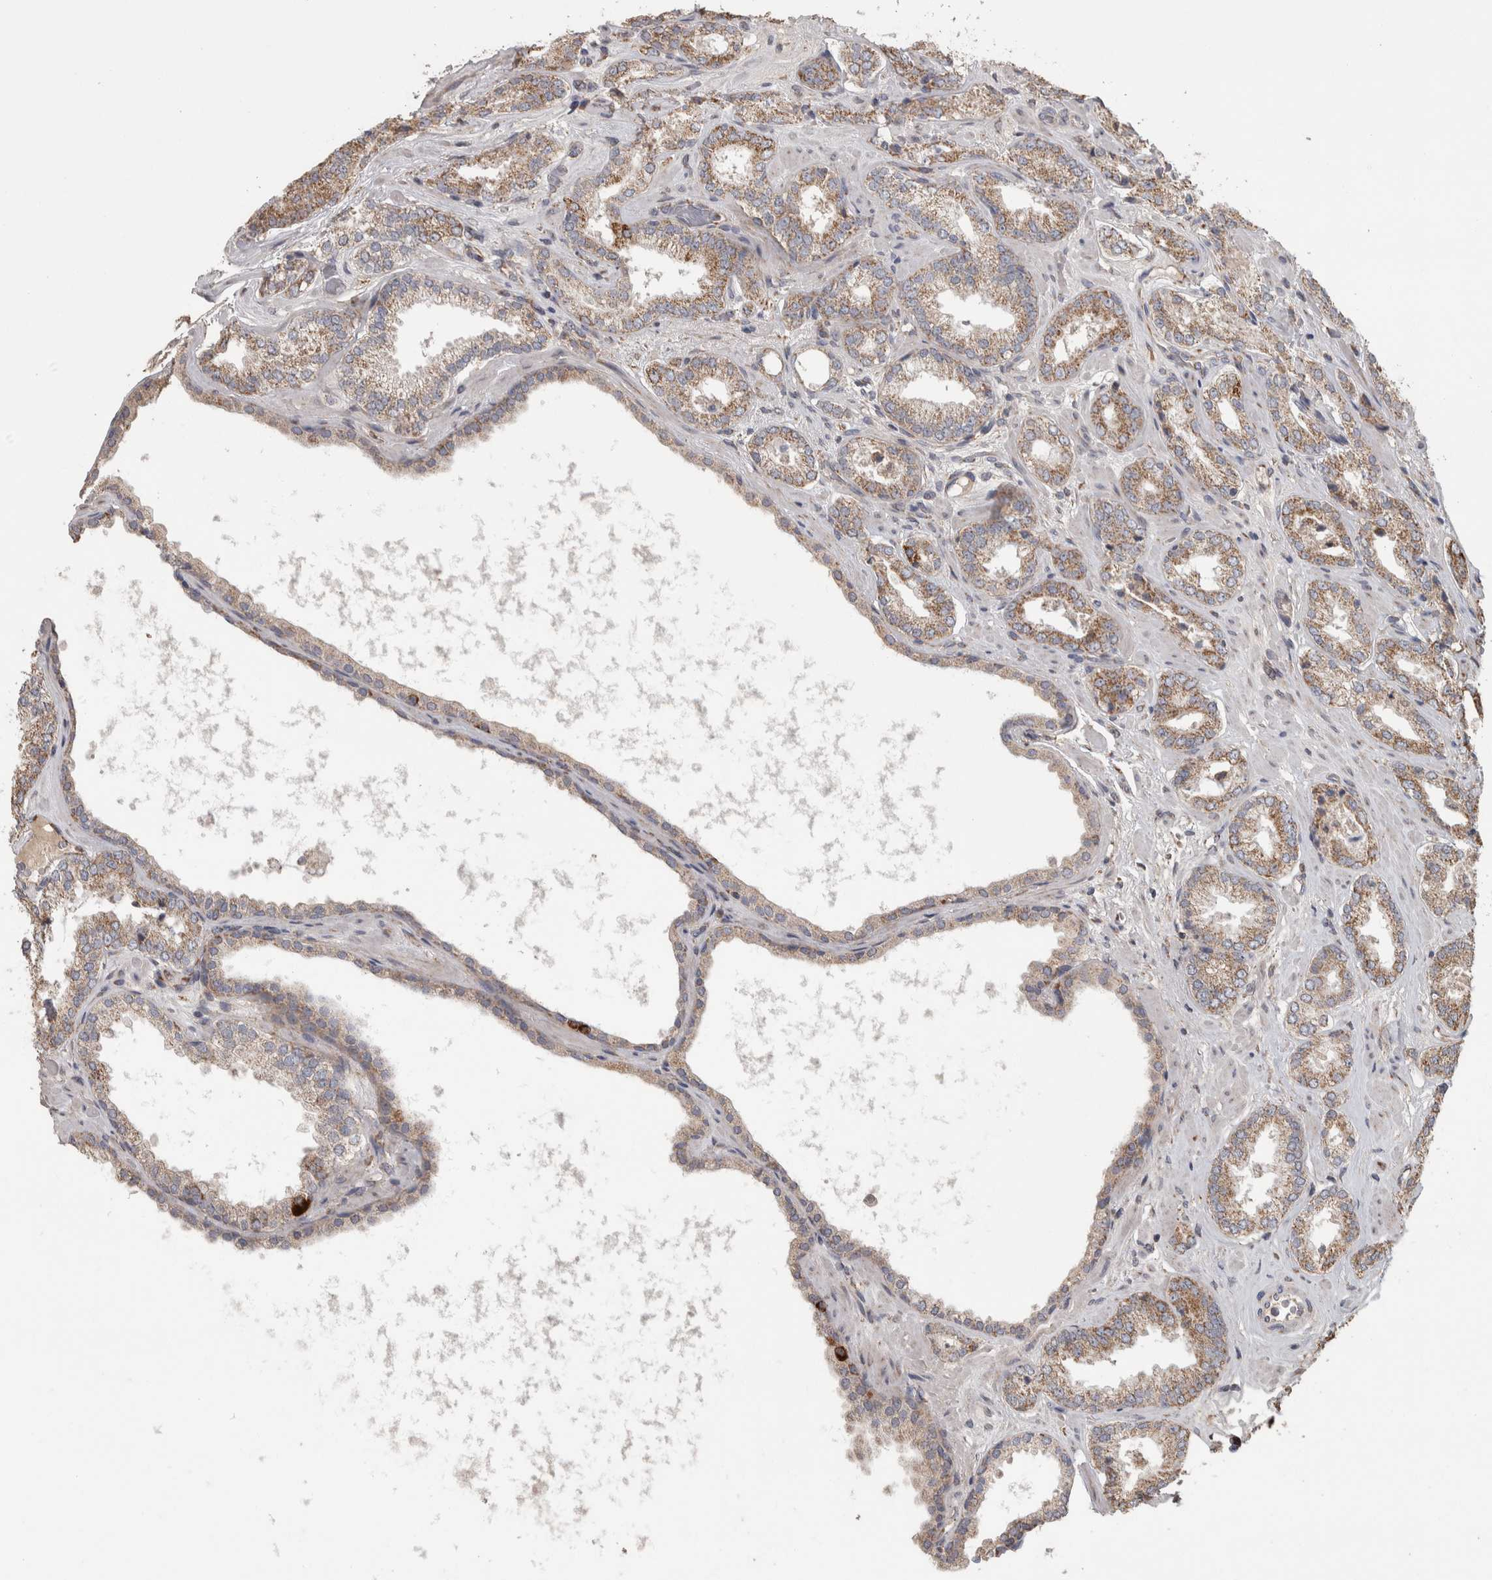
{"staining": {"intensity": "weak", "quantity": ">75%", "location": "cytoplasmic/membranous"}, "tissue": "prostate cancer", "cell_type": "Tumor cells", "image_type": "cancer", "snomed": [{"axis": "morphology", "description": "Adenocarcinoma, Low grade"}, {"axis": "topography", "description": "Prostate"}], "caption": "An immunohistochemistry micrograph of neoplastic tissue is shown. Protein staining in brown highlights weak cytoplasmic/membranous positivity in prostate low-grade adenocarcinoma within tumor cells.", "gene": "SCO1", "patient": {"sex": "male", "age": 62}}